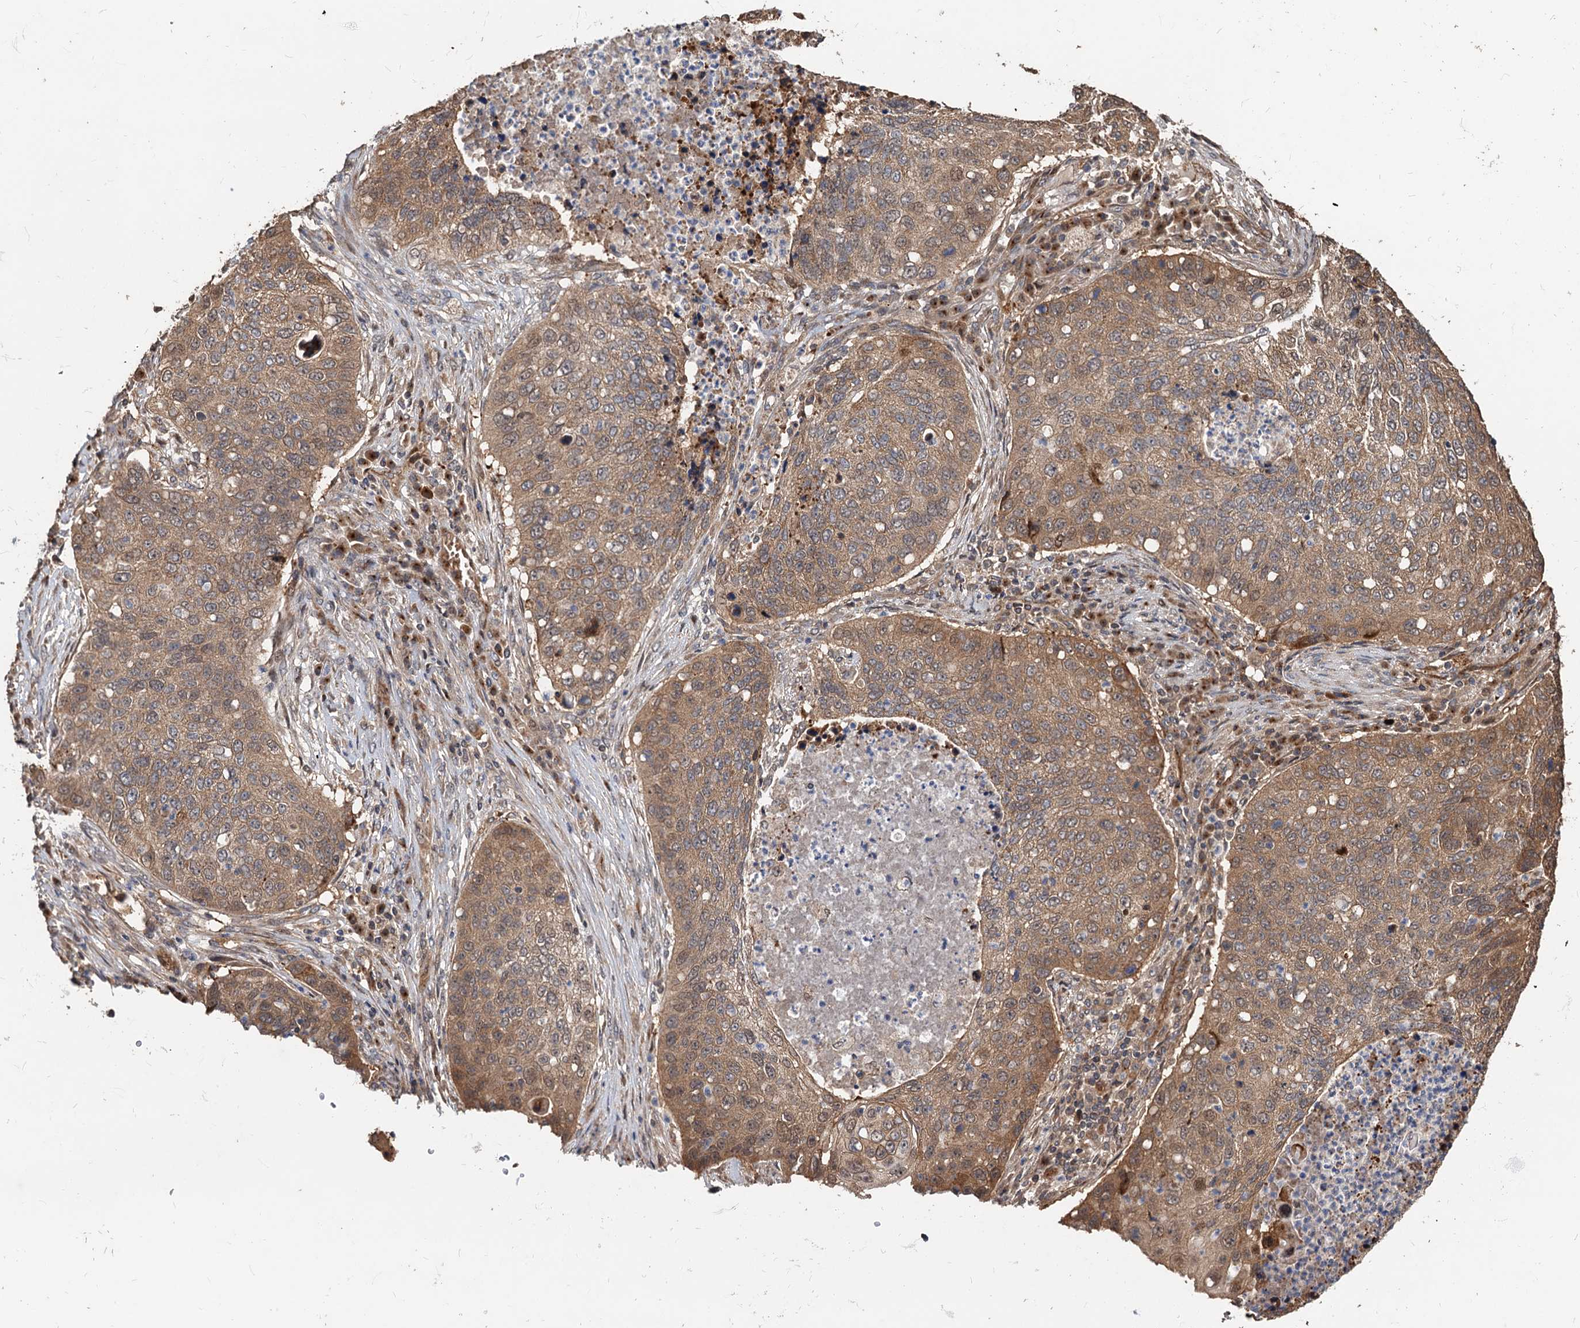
{"staining": {"intensity": "moderate", "quantity": ">75%", "location": "cytoplasmic/membranous"}, "tissue": "lung cancer", "cell_type": "Tumor cells", "image_type": "cancer", "snomed": [{"axis": "morphology", "description": "Squamous cell carcinoma, NOS"}, {"axis": "topography", "description": "Lung"}], "caption": "An IHC histopathology image of tumor tissue is shown. Protein staining in brown labels moderate cytoplasmic/membranous positivity in lung cancer (squamous cell carcinoma) within tumor cells.", "gene": "DEXI", "patient": {"sex": "female", "age": 63}}